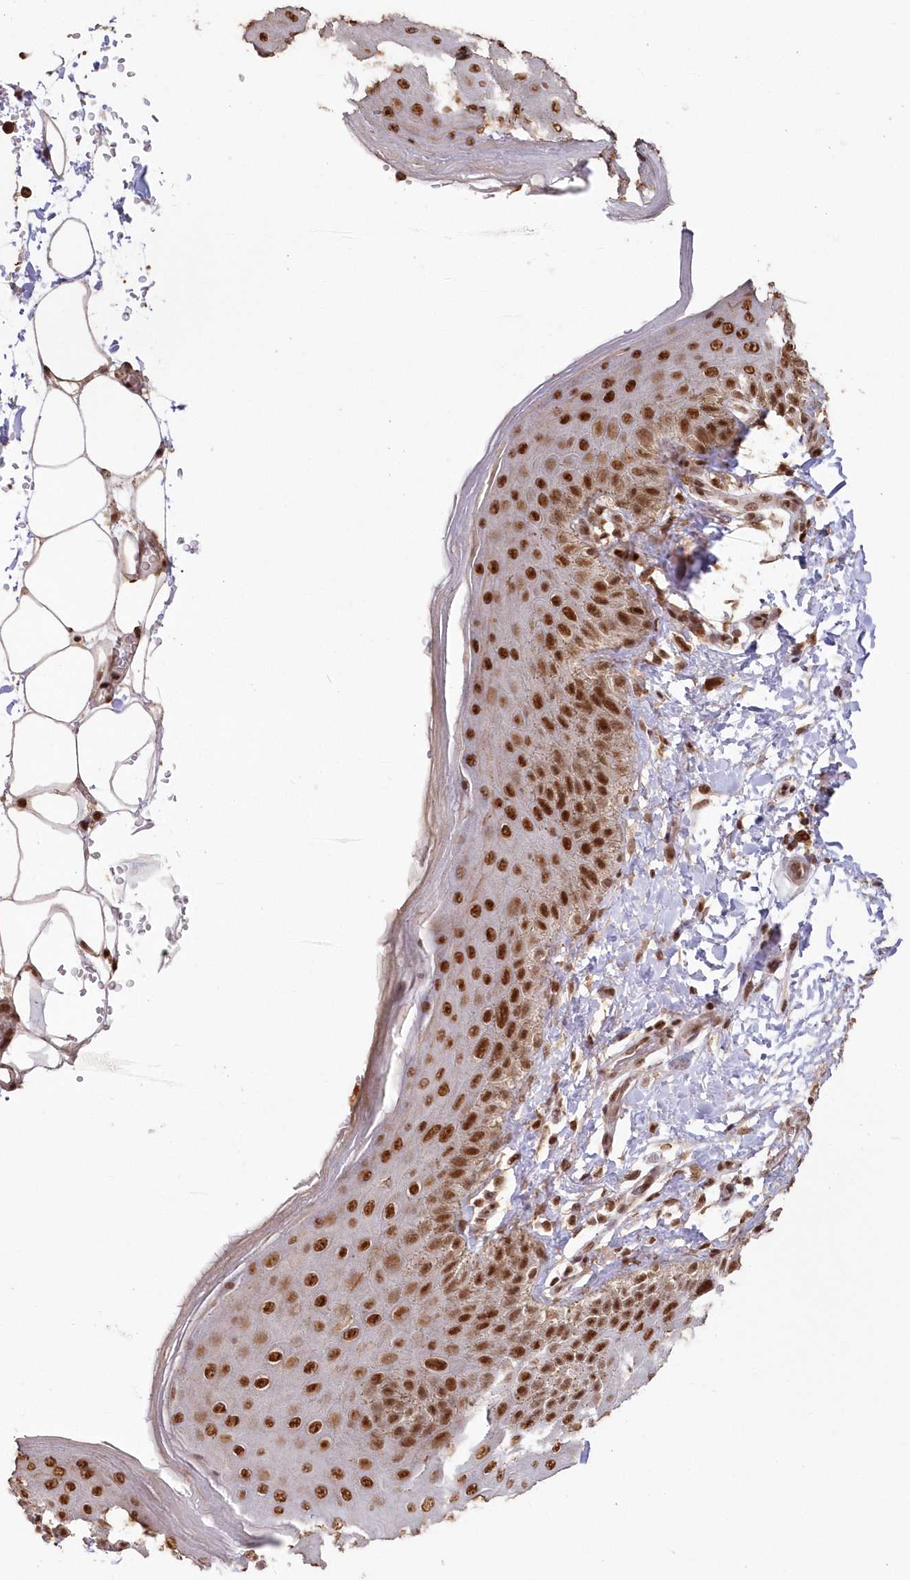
{"staining": {"intensity": "strong", "quantity": ">75%", "location": "nuclear"}, "tissue": "skin", "cell_type": "Epidermal cells", "image_type": "normal", "snomed": [{"axis": "morphology", "description": "Normal tissue, NOS"}, {"axis": "topography", "description": "Anal"}], "caption": "Skin stained with immunohistochemistry (IHC) shows strong nuclear positivity in approximately >75% of epidermal cells. Nuclei are stained in blue.", "gene": "PDS5A", "patient": {"sex": "male", "age": 44}}